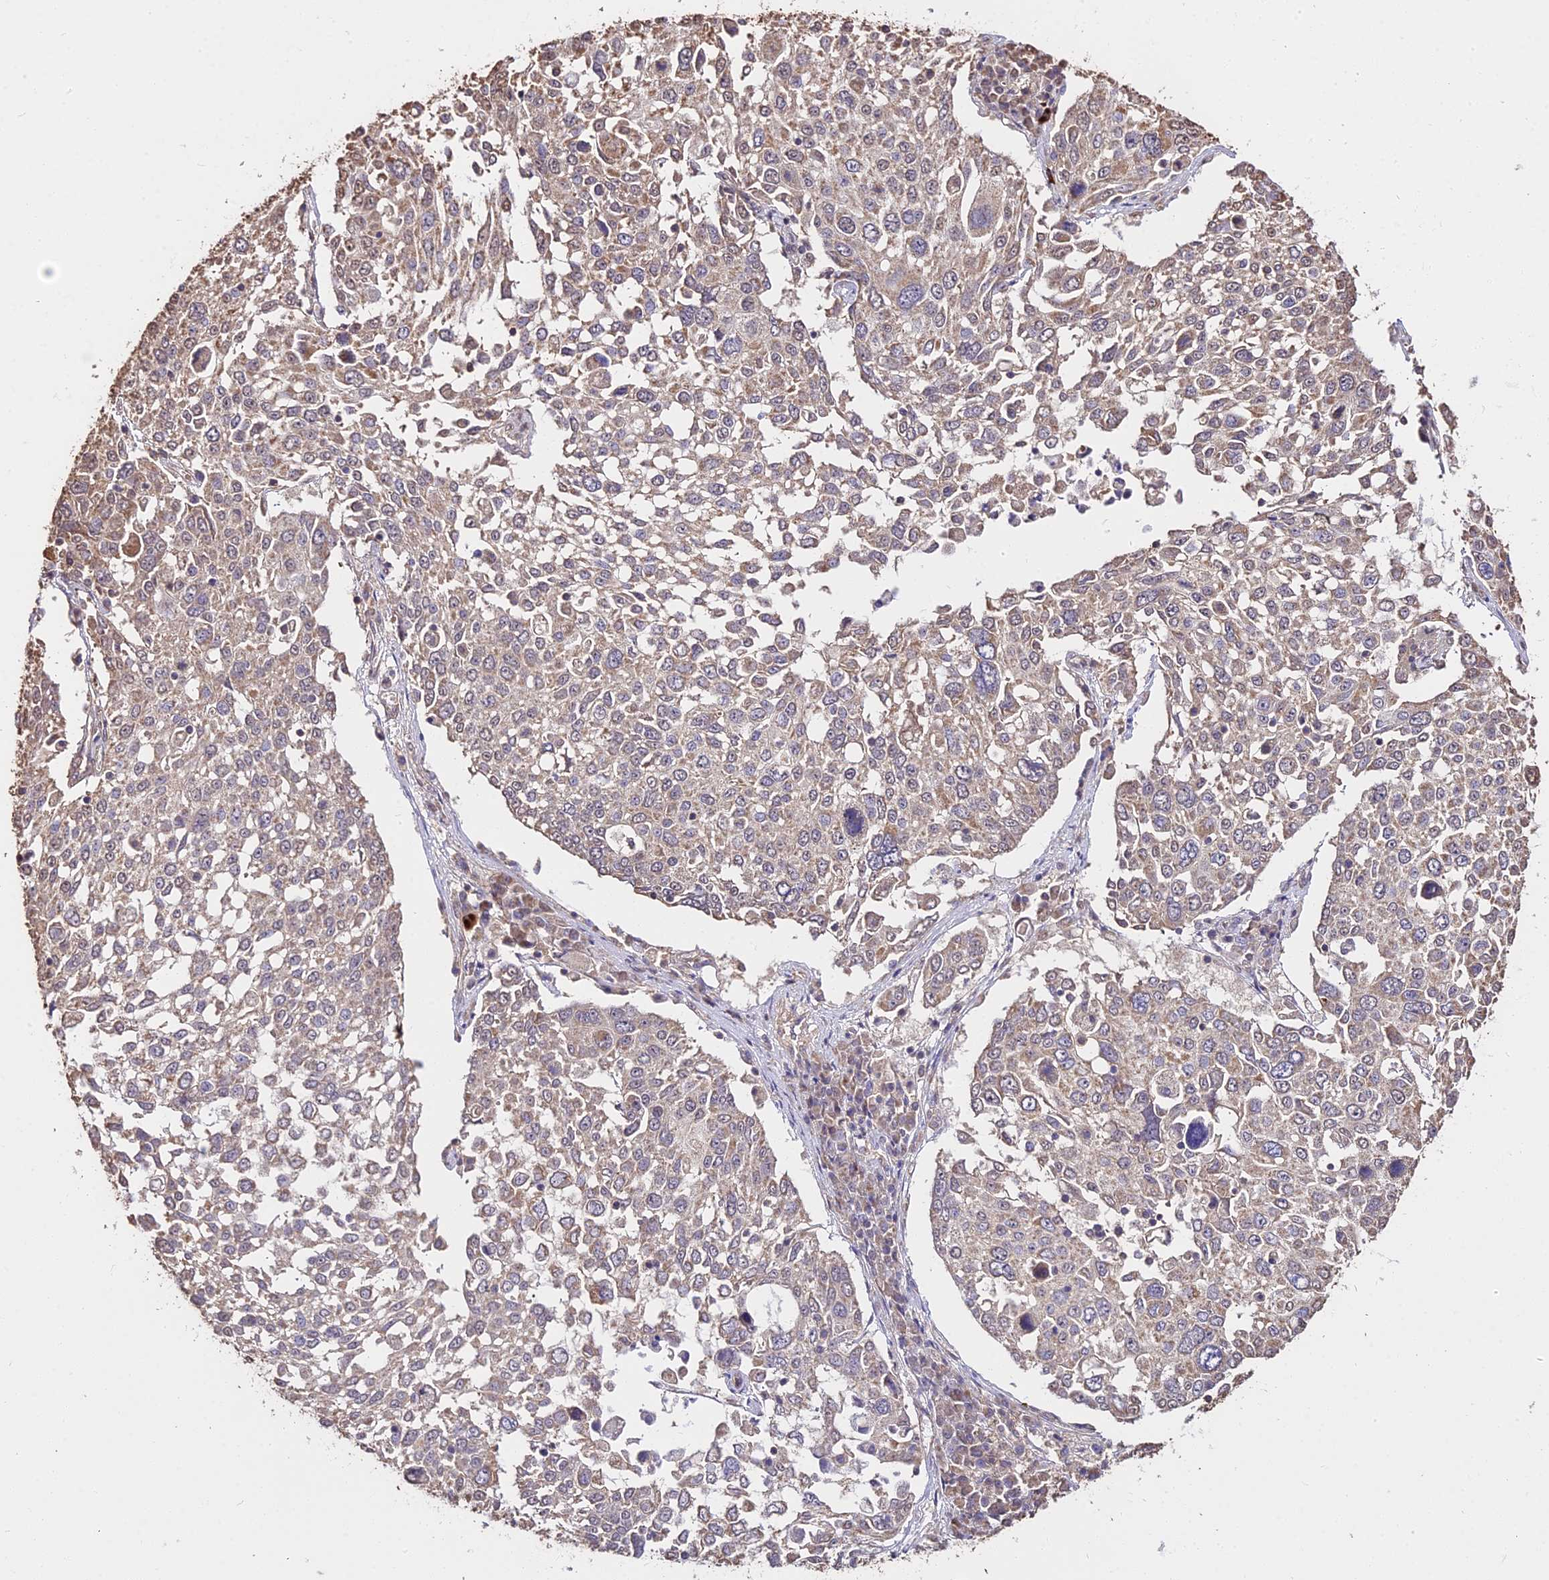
{"staining": {"intensity": "weak", "quantity": "25%-75%", "location": "cytoplasmic/membranous"}, "tissue": "lung cancer", "cell_type": "Tumor cells", "image_type": "cancer", "snomed": [{"axis": "morphology", "description": "Squamous cell carcinoma, NOS"}, {"axis": "topography", "description": "Lung"}], "caption": "Immunohistochemical staining of human lung cancer reveals low levels of weak cytoplasmic/membranous protein staining in approximately 25%-75% of tumor cells.", "gene": "METTL13", "patient": {"sex": "male", "age": 65}}